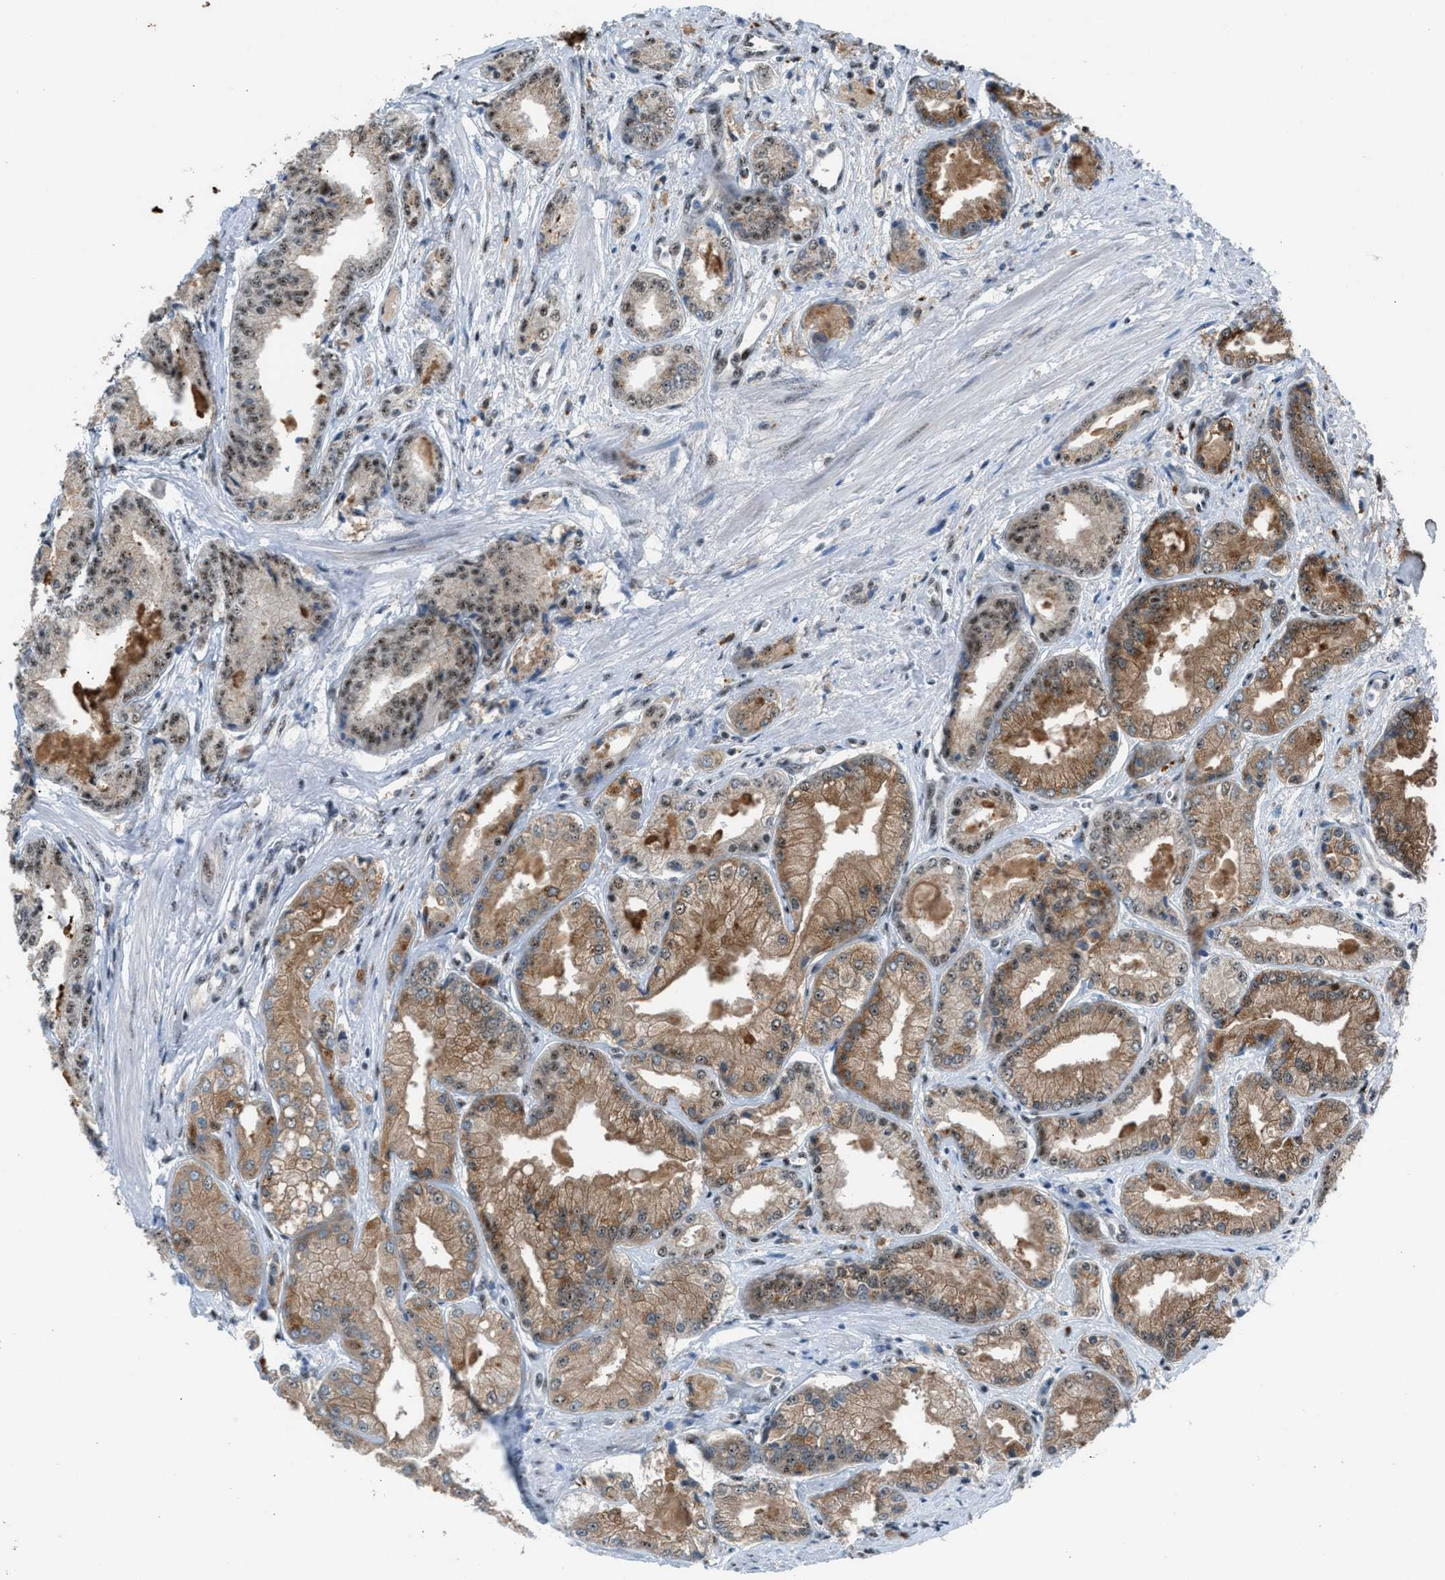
{"staining": {"intensity": "moderate", "quantity": ">75%", "location": "cytoplasmic/membranous,nuclear"}, "tissue": "prostate cancer", "cell_type": "Tumor cells", "image_type": "cancer", "snomed": [{"axis": "morphology", "description": "Adenocarcinoma, Low grade"}, {"axis": "topography", "description": "Prostate"}], "caption": "High-power microscopy captured an IHC histopathology image of prostate cancer (adenocarcinoma (low-grade)), revealing moderate cytoplasmic/membranous and nuclear expression in about >75% of tumor cells. Nuclei are stained in blue.", "gene": "CENPP", "patient": {"sex": "male", "age": 52}}